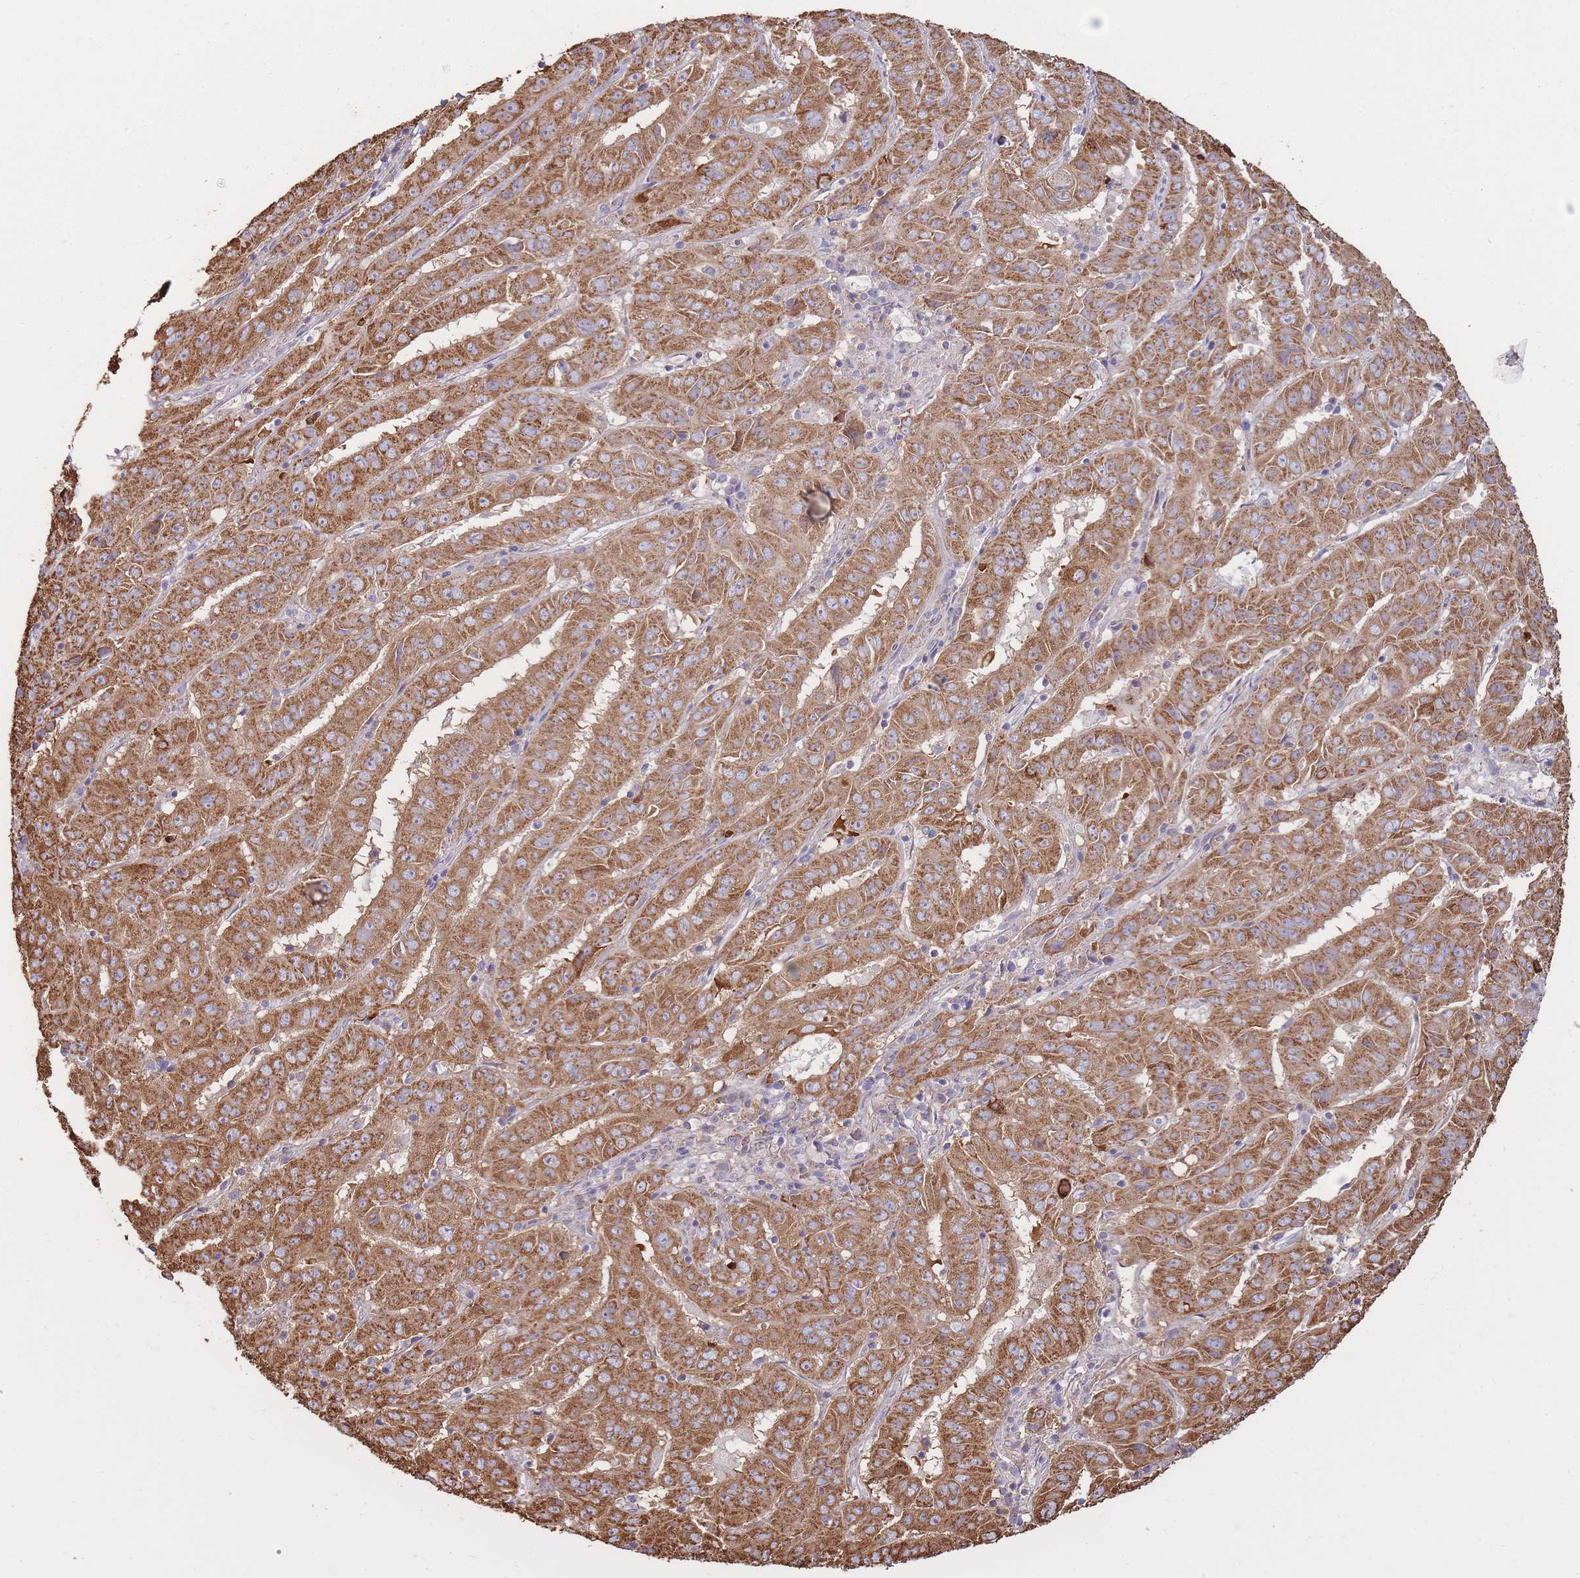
{"staining": {"intensity": "strong", "quantity": ">75%", "location": "cytoplasmic/membranous"}, "tissue": "pancreatic cancer", "cell_type": "Tumor cells", "image_type": "cancer", "snomed": [{"axis": "morphology", "description": "Adenocarcinoma, NOS"}, {"axis": "topography", "description": "Pancreas"}], "caption": "Immunohistochemical staining of human pancreatic cancer (adenocarcinoma) displays high levels of strong cytoplasmic/membranous protein expression in about >75% of tumor cells.", "gene": "KIF16B", "patient": {"sex": "male", "age": 63}}